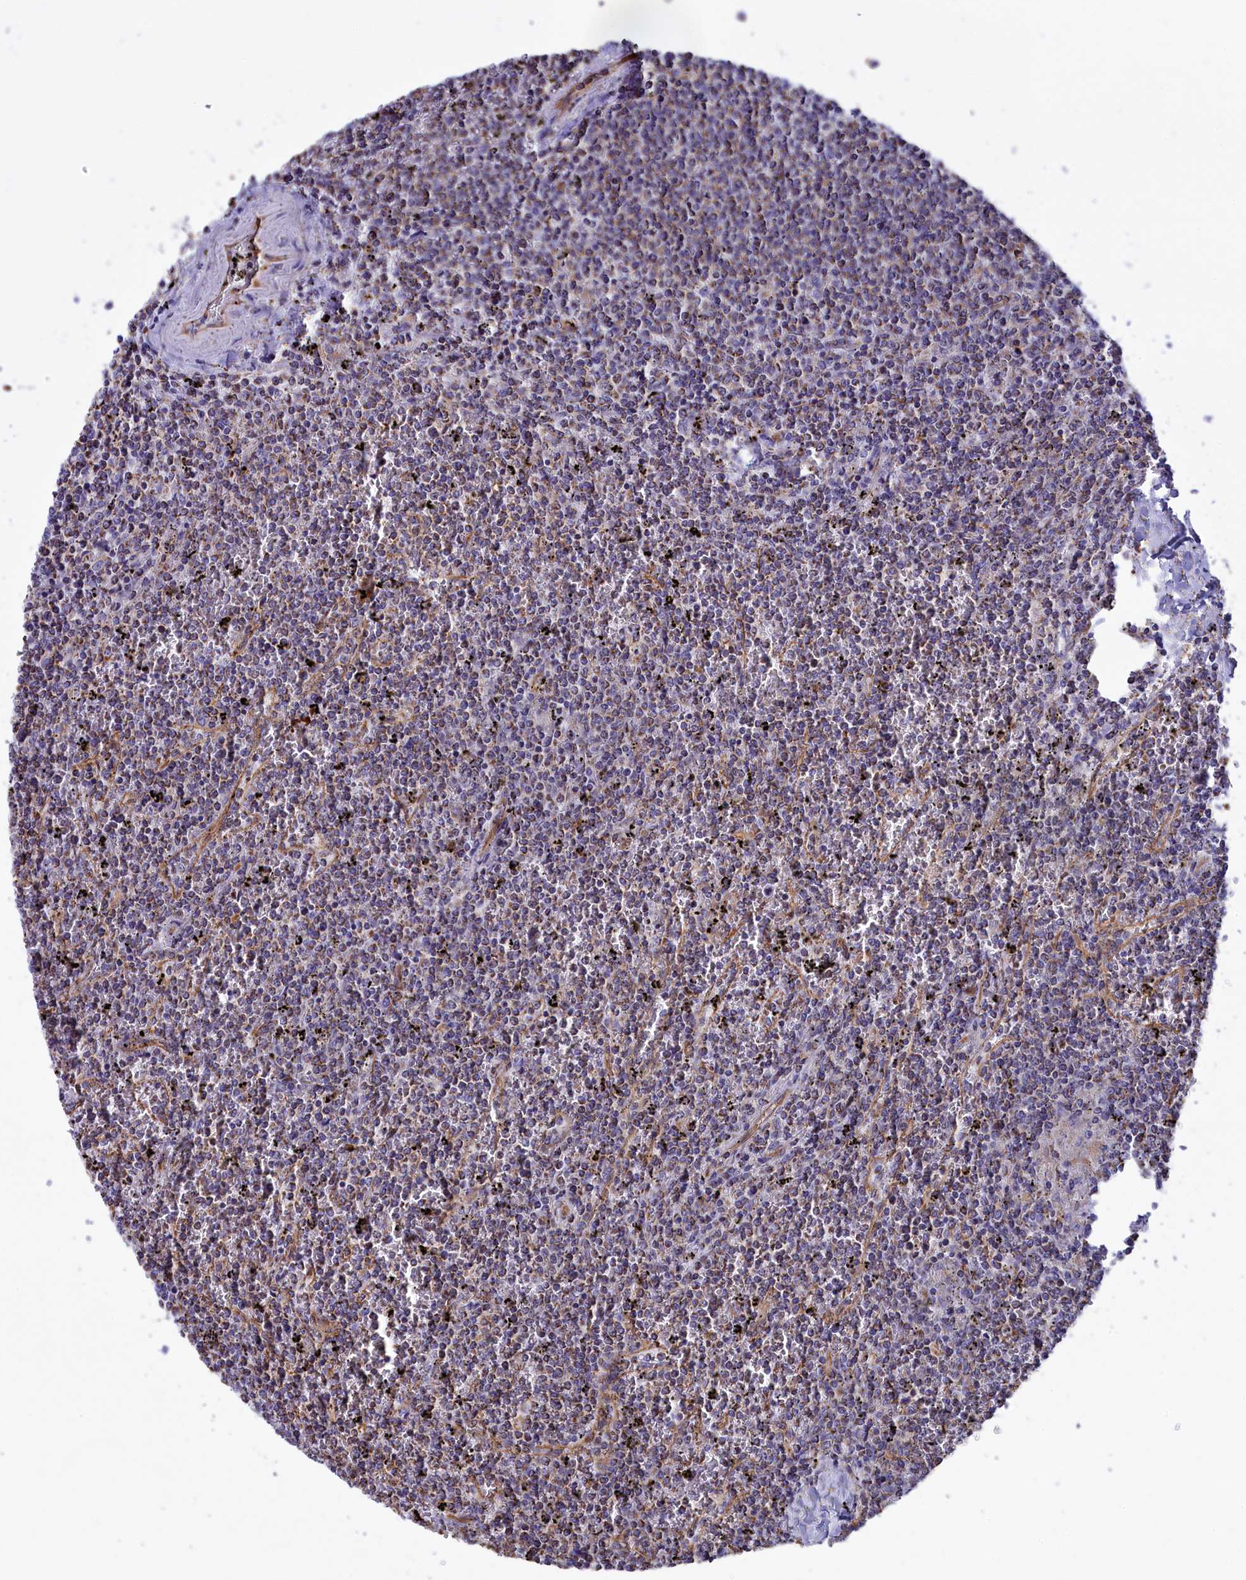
{"staining": {"intensity": "negative", "quantity": "none", "location": "none"}, "tissue": "lymphoma", "cell_type": "Tumor cells", "image_type": "cancer", "snomed": [{"axis": "morphology", "description": "Malignant lymphoma, non-Hodgkin's type, Low grade"}, {"axis": "topography", "description": "Spleen"}], "caption": "Protein analysis of malignant lymphoma, non-Hodgkin's type (low-grade) displays no significant expression in tumor cells.", "gene": "GATB", "patient": {"sex": "female", "age": 19}}